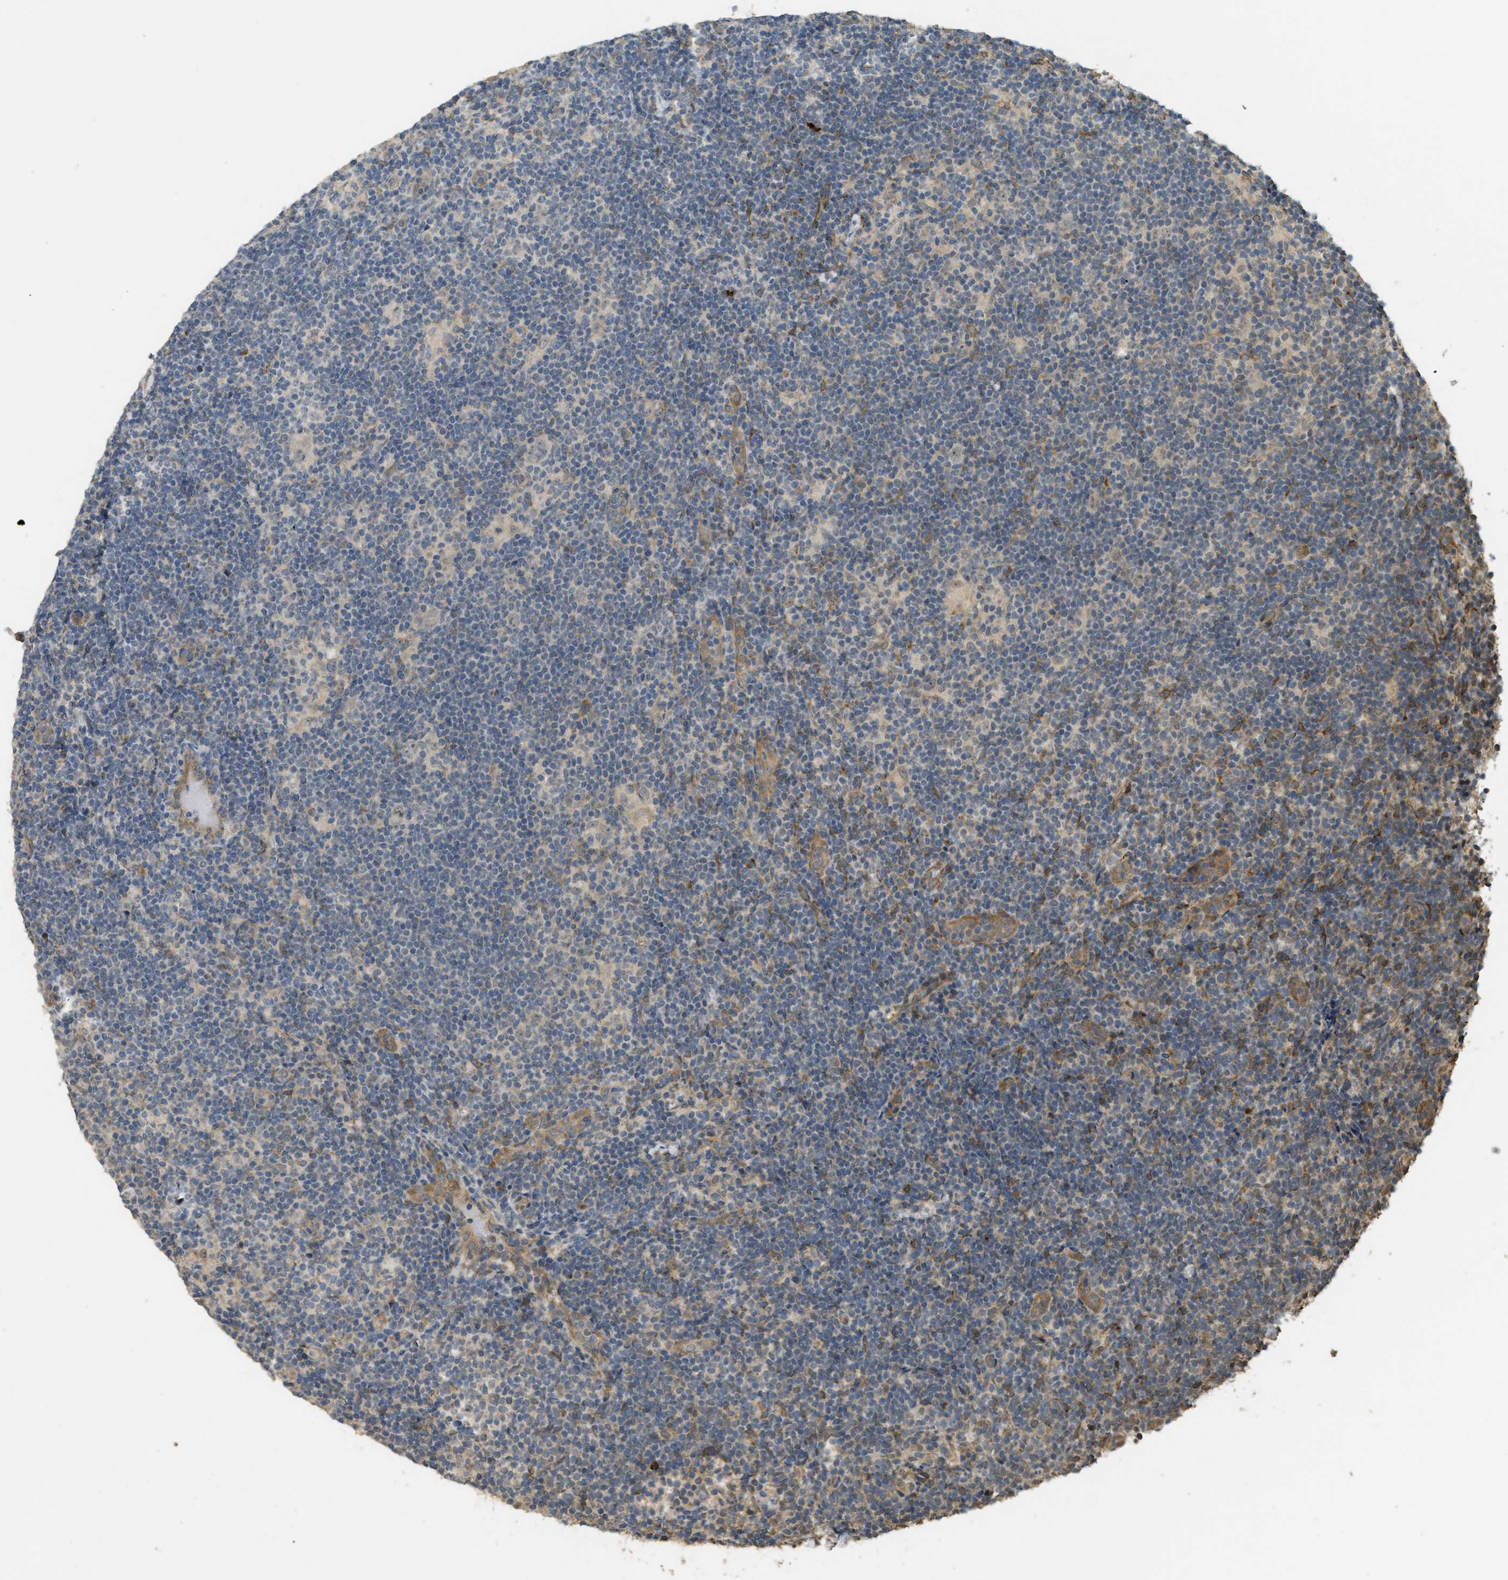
{"staining": {"intensity": "weak", "quantity": "<25%", "location": "cytoplasmic/membranous"}, "tissue": "lymphoma", "cell_type": "Tumor cells", "image_type": "cancer", "snomed": [{"axis": "morphology", "description": "Hodgkin's disease, NOS"}, {"axis": "topography", "description": "Lymph node"}], "caption": "Tumor cells show no significant protein staining in lymphoma.", "gene": "IGF2BP2", "patient": {"sex": "female", "age": 57}}